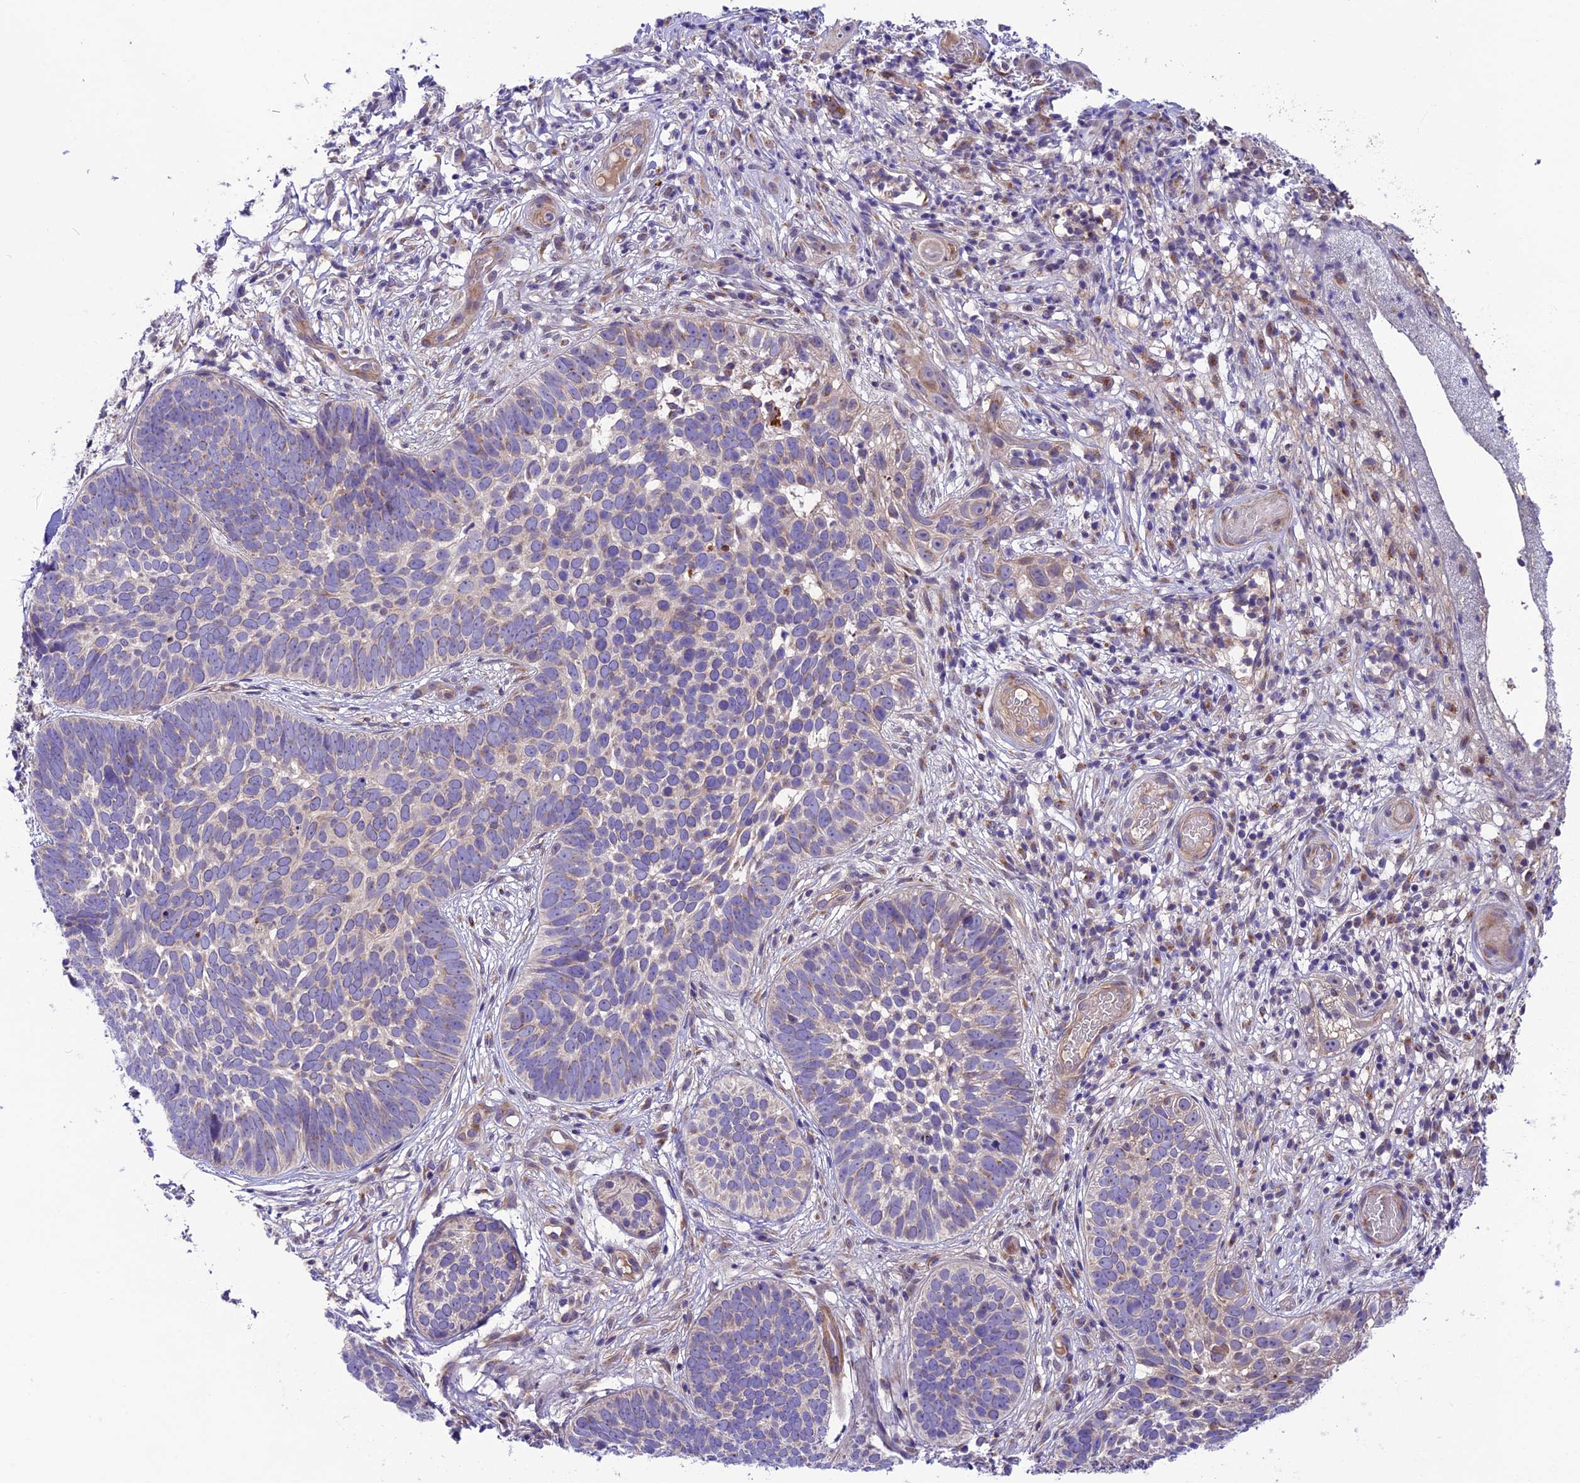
{"staining": {"intensity": "weak", "quantity": "<25%", "location": "cytoplasmic/membranous"}, "tissue": "skin cancer", "cell_type": "Tumor cells", "image_type": "cancer", "snomed": [{"axis": "morphology", "description": "Basal cell carcinoma"}, {"axis": "topography", "description": "Skin"}], "caption": "Skin cancer stained for a protein using immunohistochemistry (IHC) reveals no expression tumor cells.", "gene": "COG8", "patient": {"sex": "male", "age": 89}}